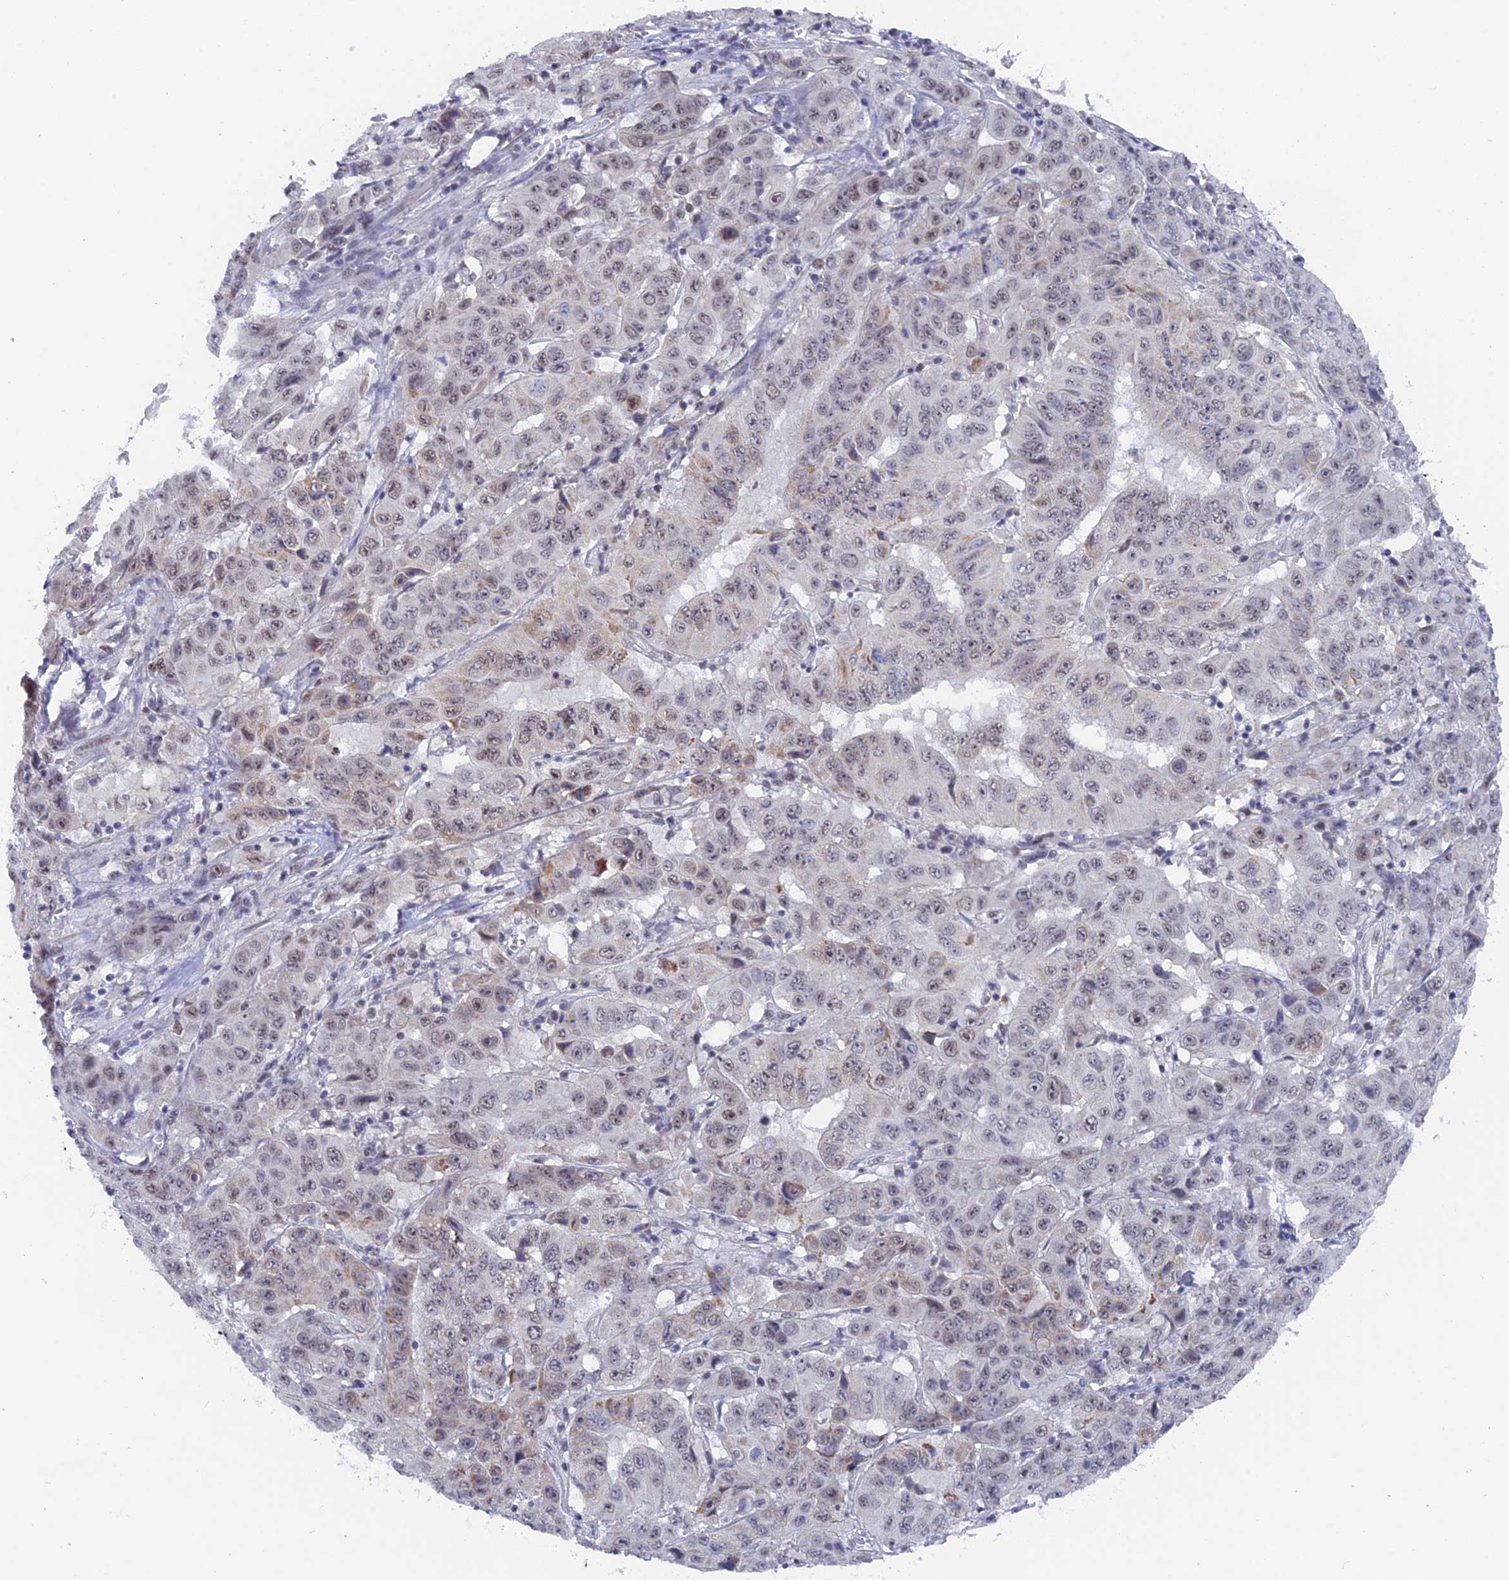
{"staining": {"intensity": "weak", "quantity": "25%-75%", "location": "nuclear"}, "tissue": "pancreatic cancer", "cell_type": "Tumor cells", "image_type": "cancer", "snomed": [{"axis": "morphology", "description": "Adenocarcinoma, NOS"}, {"axis": "topography", "description": "Pancreas"}], "caption": "Tumor cells reveal low levels of weak nuclear staining in about 25%-75% of cells in human pancreatic adenocarcinoma.", "gene": "BRD2", "patient": {"sex": "male", "age": 63}}